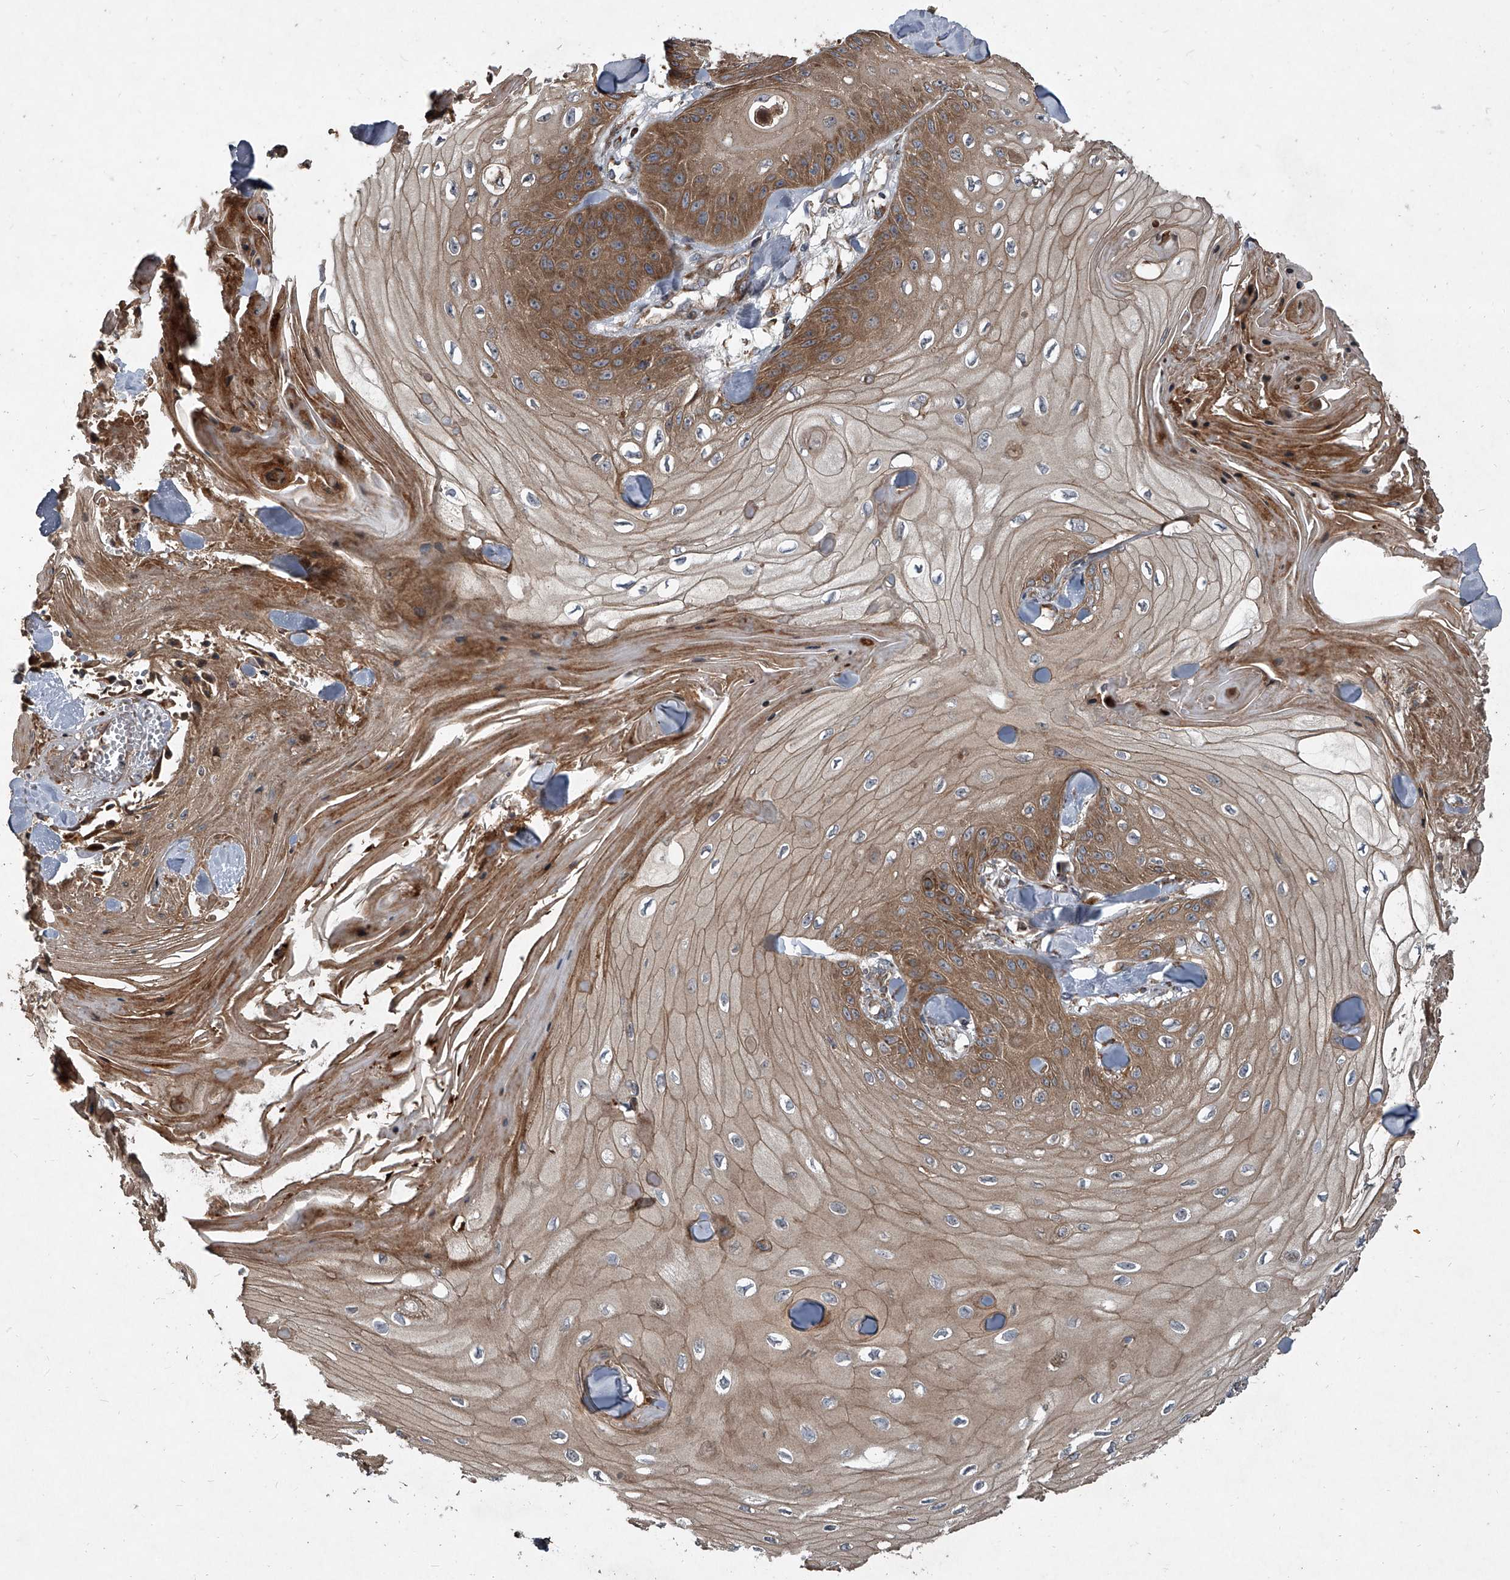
{"staining": {"intensity": "moderate", "quantity": ">75%", "location": "cytoplasmic/membranous"}, "tissue": "skin cancer", "cell_type": "Tumor cells", "image_type": "cancer", "snomed": [{"axis": "morphology", "description": "Squamous cell carcinoma, NOS"}, {"axis": "topography", "description": "Skin"}], "caption": "Squamous cell carcinoma (skin) was stained to show a protein in brown. There is medium levels of moderate cytoplasmic/membranous positivity in about >75% of tumor cells.", "gene": "EVA1C", "patient": {"sex": "male", "age": 74}}